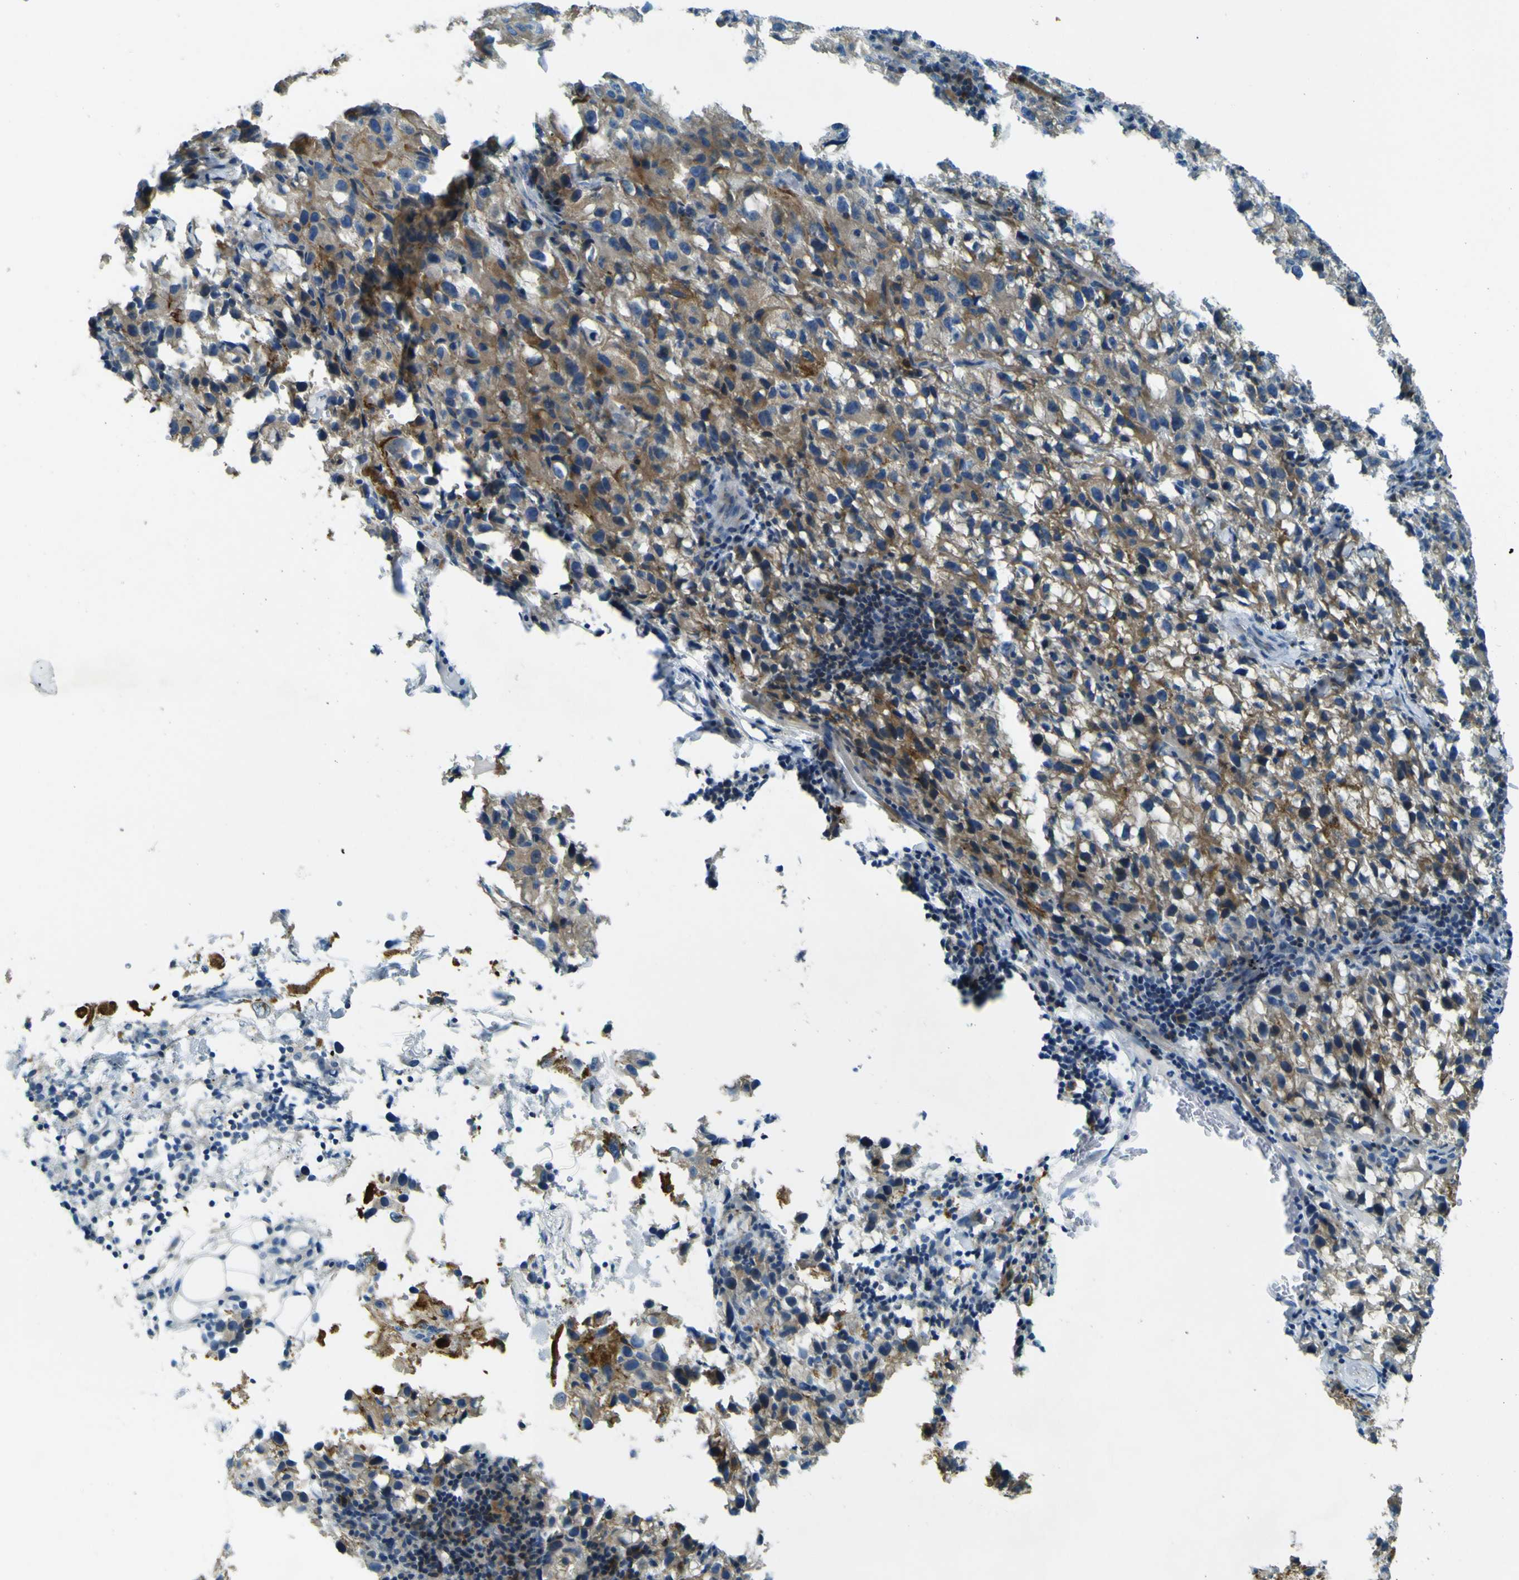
{"staining": {"intensity": "strong", "quantity": "25%-75%", "location": "cytoplasmic/membranous"}, "tissue": "melanoma", "cell_type": "Tumor cells", "image_type": "cancer", "snomed": [{"axis": "morphology", "description": "Malignant melanoma, NOS"}, {"axis": "topography", "description": "Skin"}], "caption": "The micrograph shows immunohistochemical staining of melanoma. There is strong cytoplasmic/membranous expression is seen in approximately 25%-75% of tumor cells.", "gene": "SORCS1", "patient": {"sex": "female", "age": 104}}